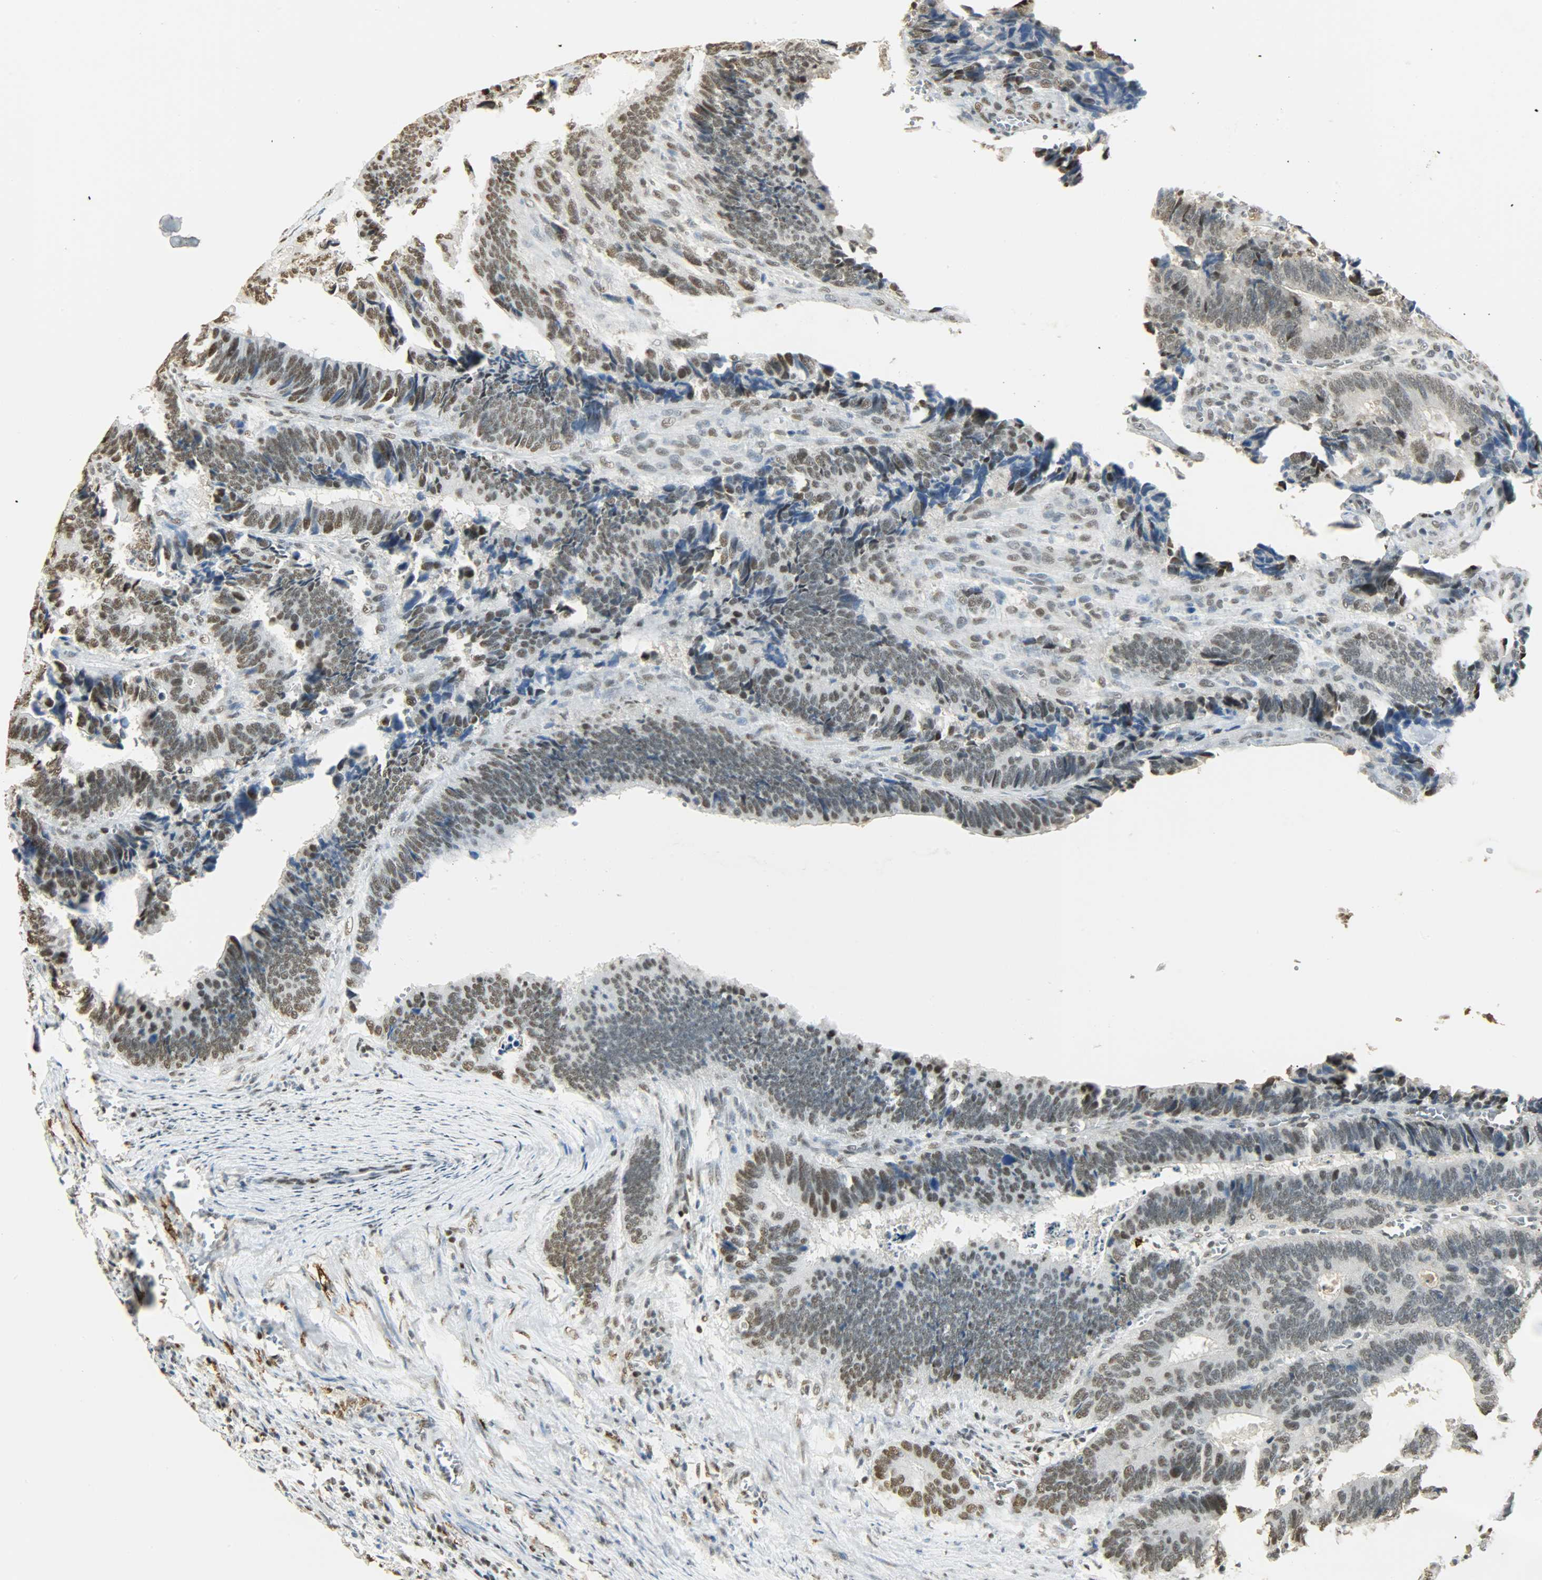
{"staining": {"intensity": "weak", "quantity": ">75%", "location": "nuclear"}, "tissue": "colorectal cancer", "cell_type": "Tumor cells", "image_type": "cancer", "snomed": [{"axis": "morphology", "description": "Adenocarcinoma, NOS"}, {"axis": "topography", "description": "Colon"}], "caption": "High-magnification brightfield microscopy of colorectal adenocarcinoma stained with DAB (3,3'-diaminobenzidine) (brown) and counterstained with hematoxylin (blue). tumor cells exhibit weak nuclear expression is present in approximately>75% of cells.", "gene": "NGFR", "patient": {"sex": "male", "age": 72}}